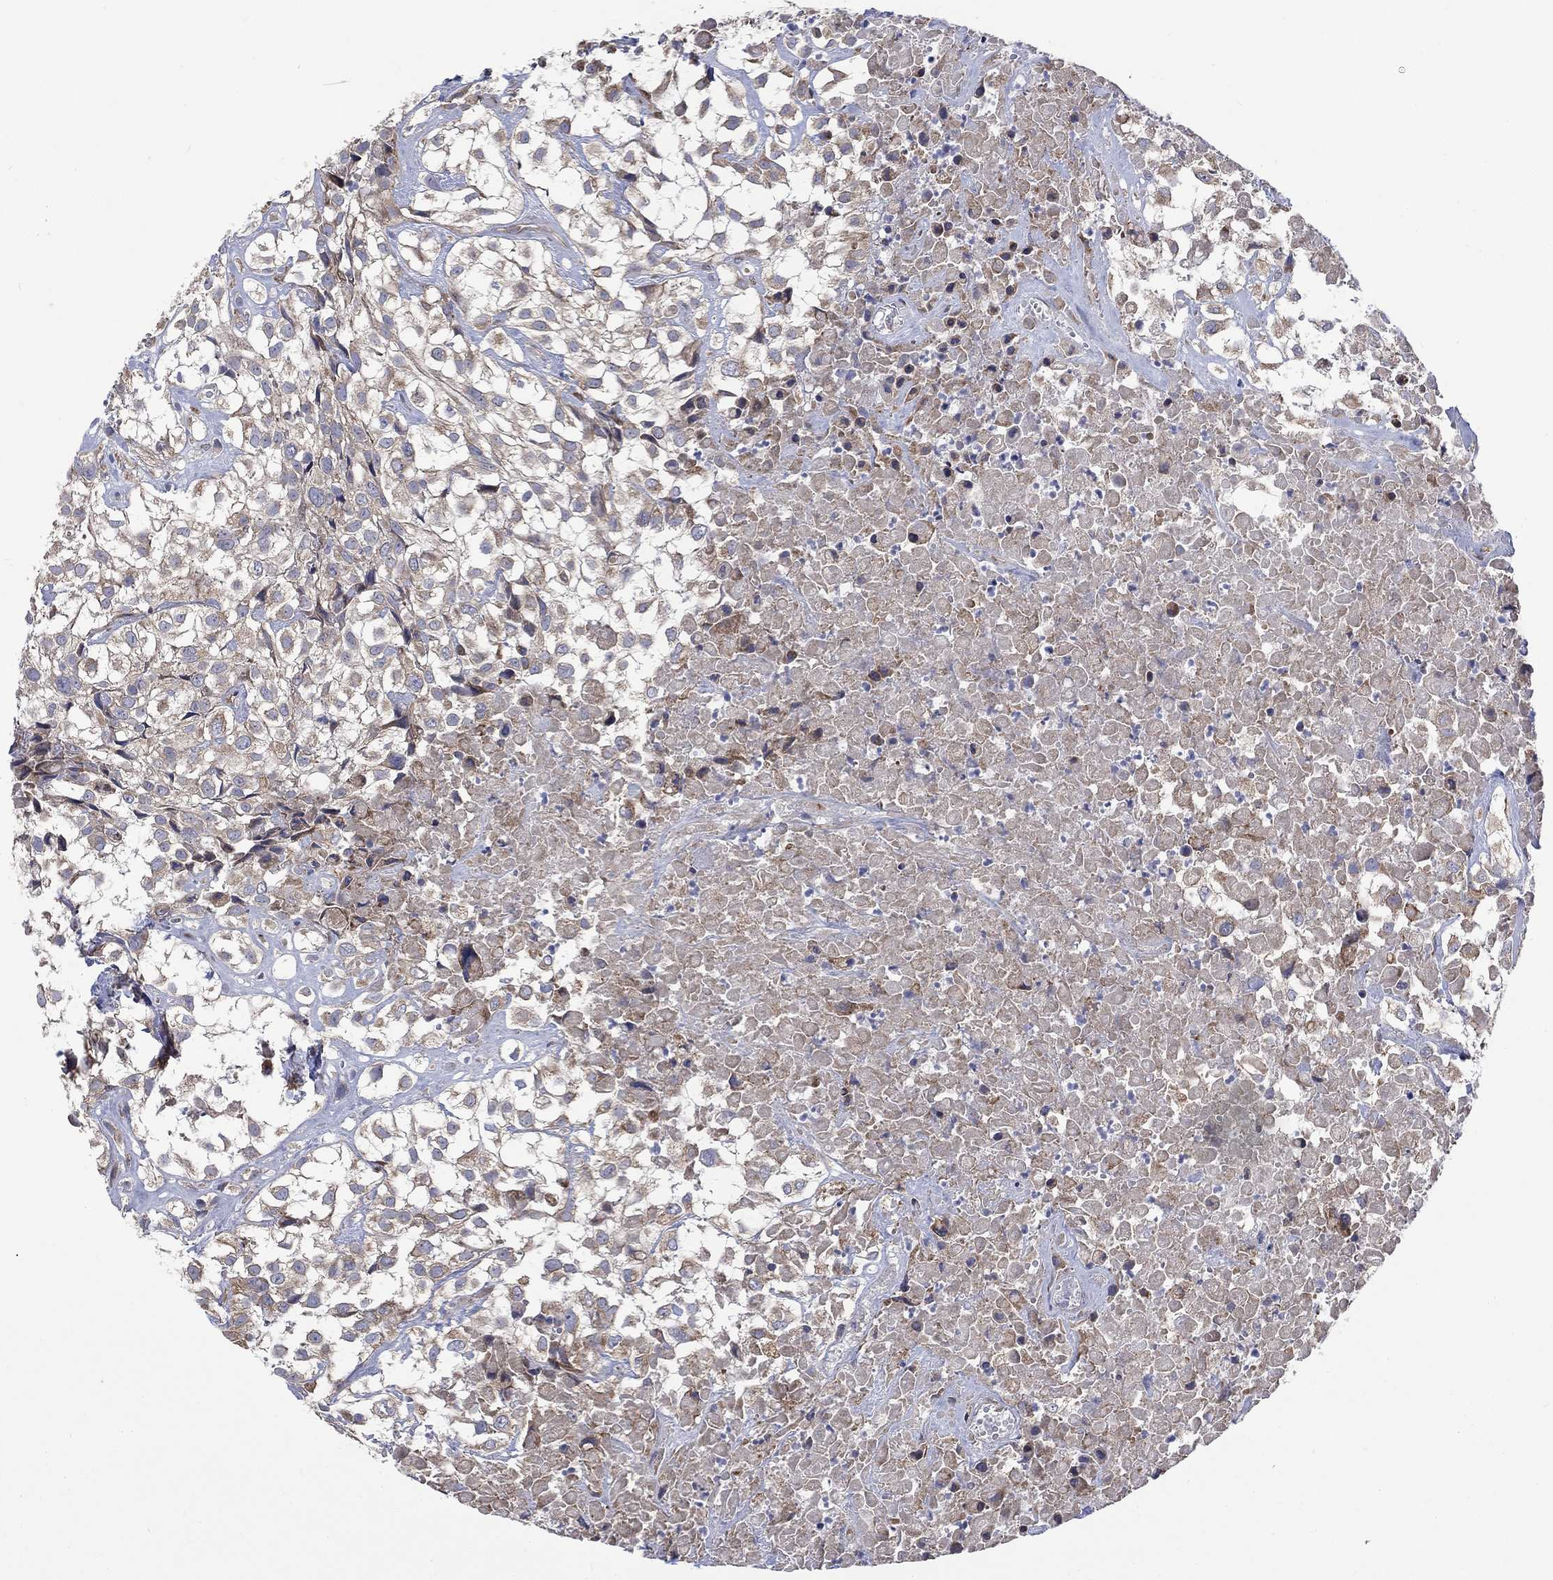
{"staining": {"intensity": "weak", "quantity": "25%-75%", "location": "cytoplasmic/membranous"}, "tissue": "urothelial cancer", "cell_type": "Tumor cells", "image_type": "cancer", "snomed": [{"axis": "morphology", "description": "Urothelial carcinoma, High grade"}, {"axis": "topography", "description": "Urinary bladder"}], "caption": "Brown immunohistochemical staining in urothelial carcinoma (high-grade) shows weak cytoplasmic/membranous staining in approximately 25%-75% of tumor cells.", "gene": "RPLP0", "patient": {"sex": "male", "age": 56}}